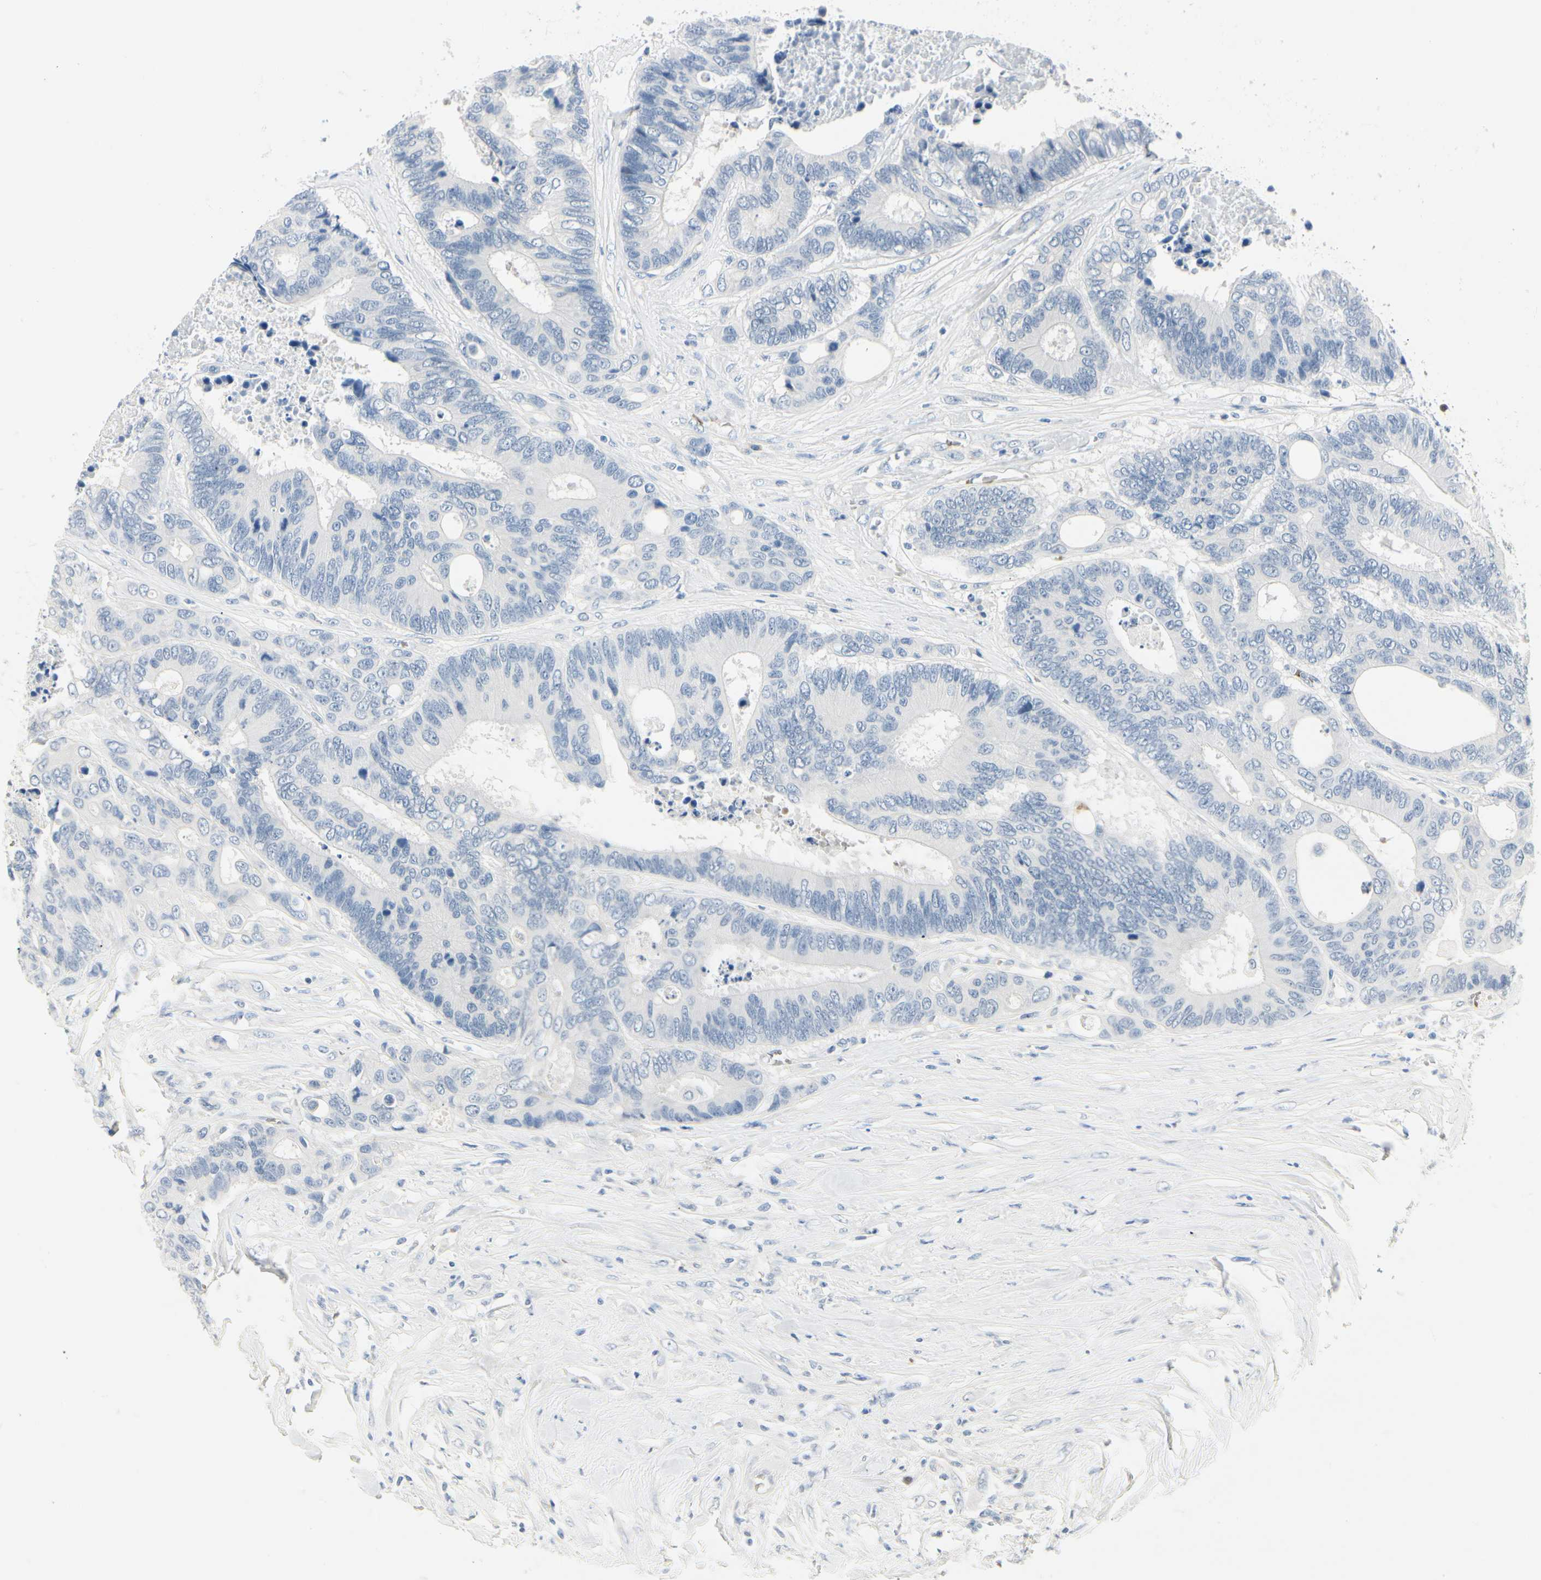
{"staining": {"intensity": "negative", "quantity": "none", "location": "none"}, "tissue": "colorectal cancer", "cell_type": "Tumor cells", "image_type": "cancer", "snomed": [{"axis": "morphology", "description": "Adenocarcinoma, NOS"}, {"axis": "topography", "description": "Rectum"}], "caption": "High power microscopy image of an immunohistochemistry micrograph of colorectal adenocarcinoma, revealing no significant staining in tumor cells.", "gene": "CA1", "patient": {"sex": "male", "age": 55}}